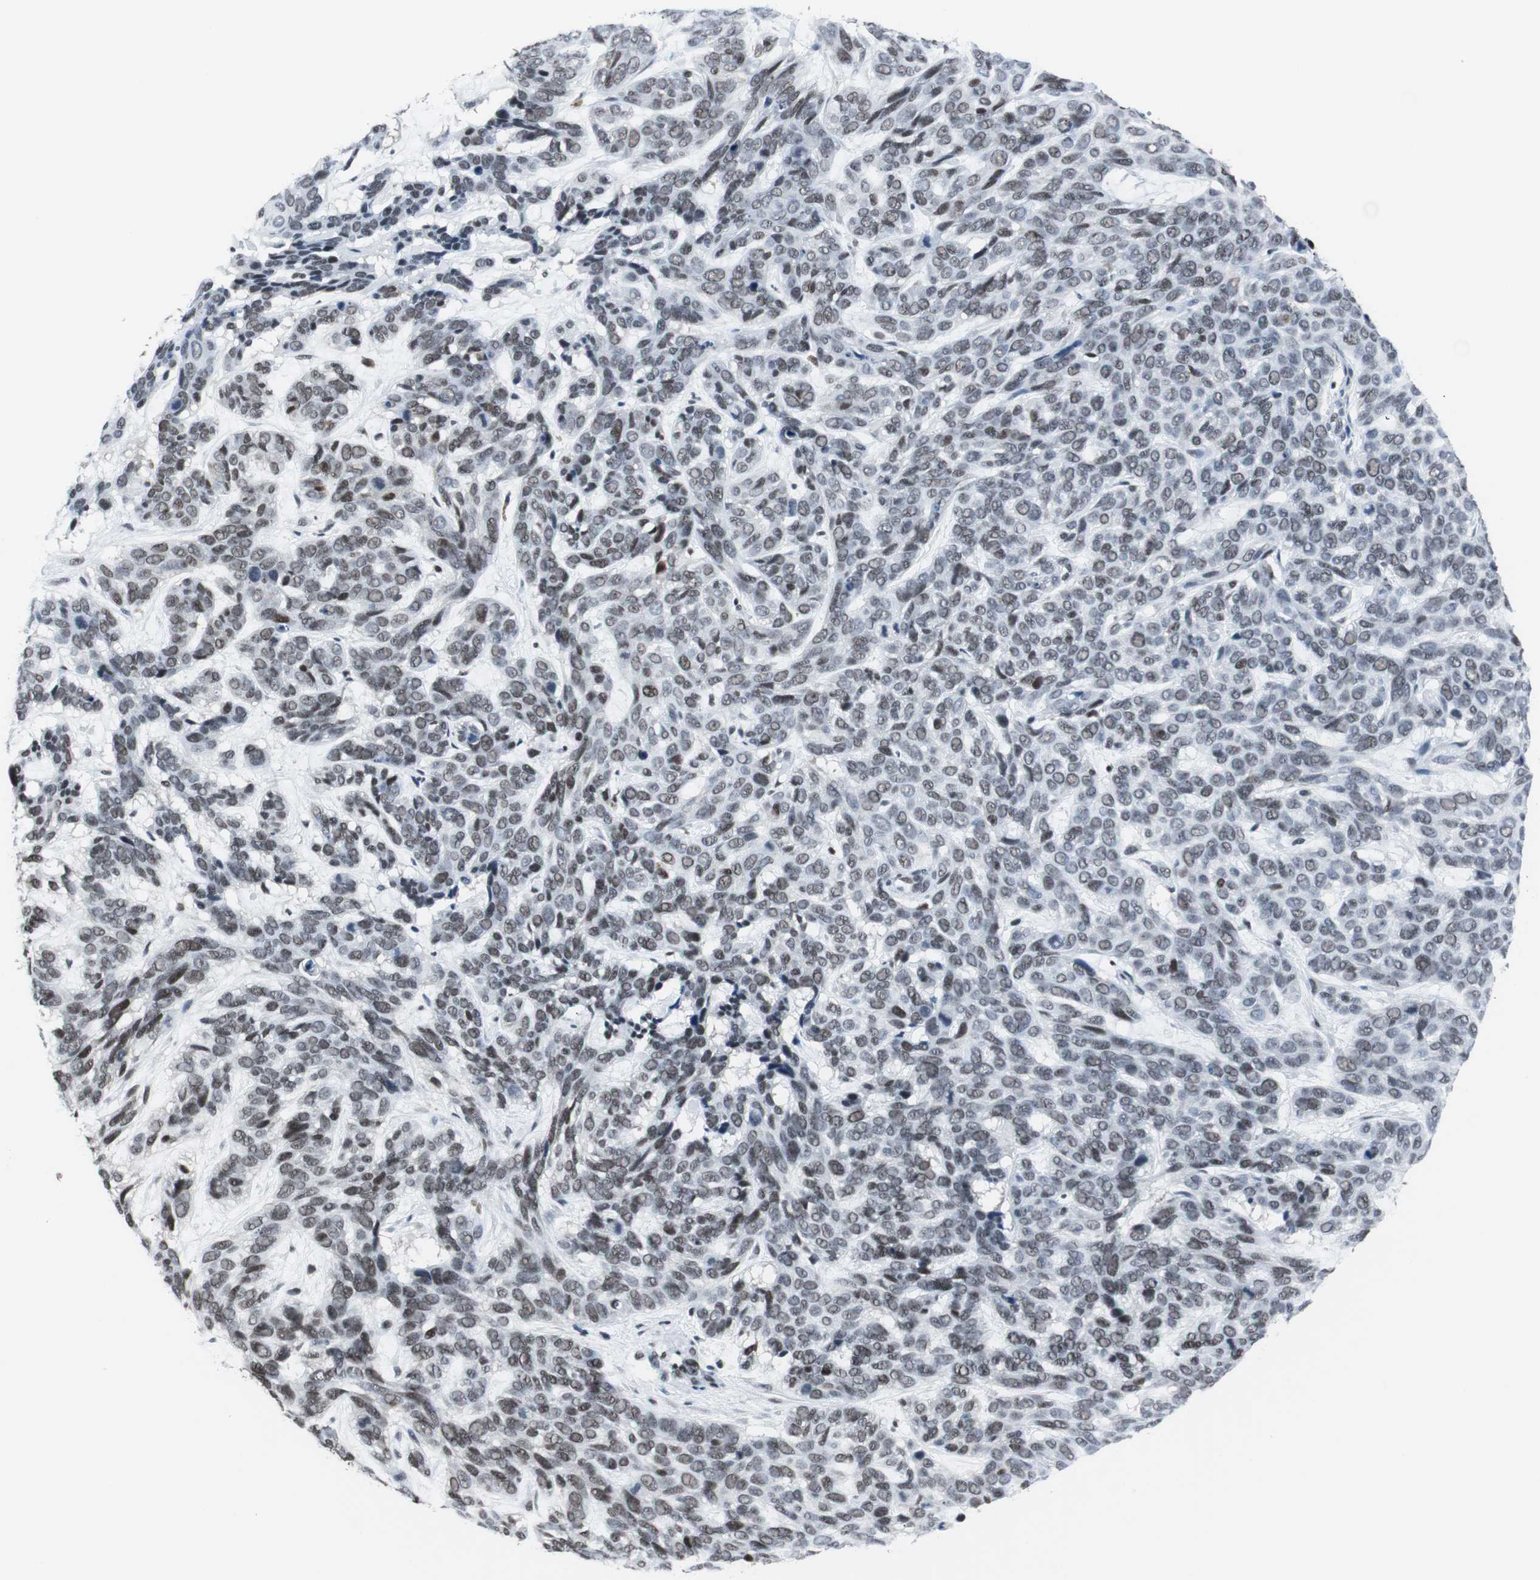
{"staining": {"intensity": "weak", "quantity": ">75%", "location": "nuclear"}, "tissue": "skin cancer", "cell_type": "Tumor cells", "image_type": "cancer", "snomed": [{"axis": "morphology", "description": "Basal cell carcinoma"}, {"axis": "topography", "description": "Skin"}], "caption": "Immunohistochemistry histopathology image of human skin cancer stained for a protein (brown), which exhibits low levels of weak nuclear staining in about >75% of tumor cells.", "gene": "RAD9A", "patient": {"sex": "male", "age": 87}}